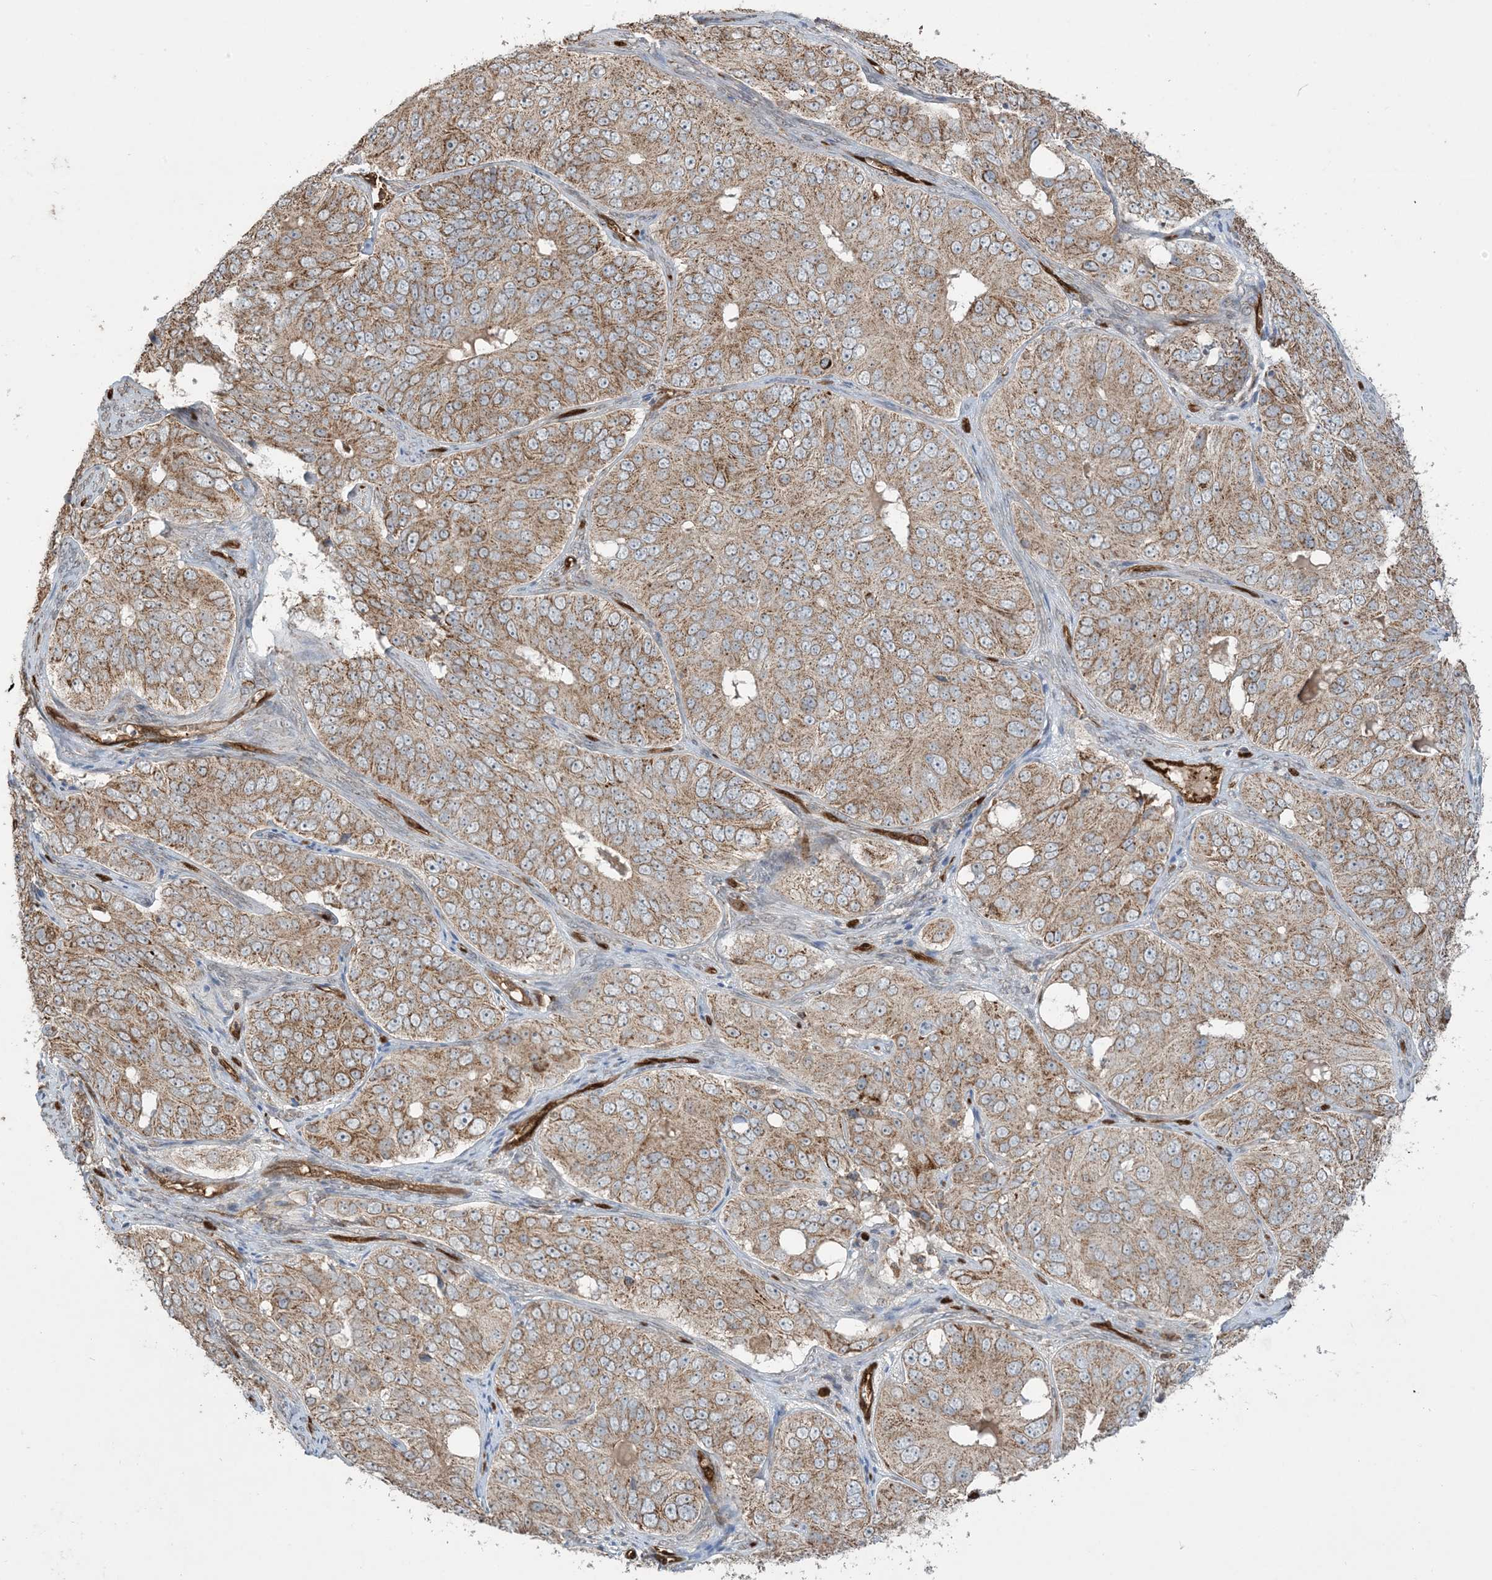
{"staining": {"intensity": "moderate", "quantity": ">75%", "location": "cytoplasmic/membranous"}, "tissue": "ovarian cancer", "cell_type": "Tumor cells", "image_type": "cancer", "snomed": [{"axis": "morphology", "description": "Carcinoma, endometroid"}, {"axis": "topography", "description": "Ovary"}], "caption": "Protein staining of endometroid carcinoma (ovarian) tissue displays moderate cytoplasmic/membranous expression in about >75% of tumor cells.", "gene": "PPM1F", "patient": {"sex": "female", "age": 51}}